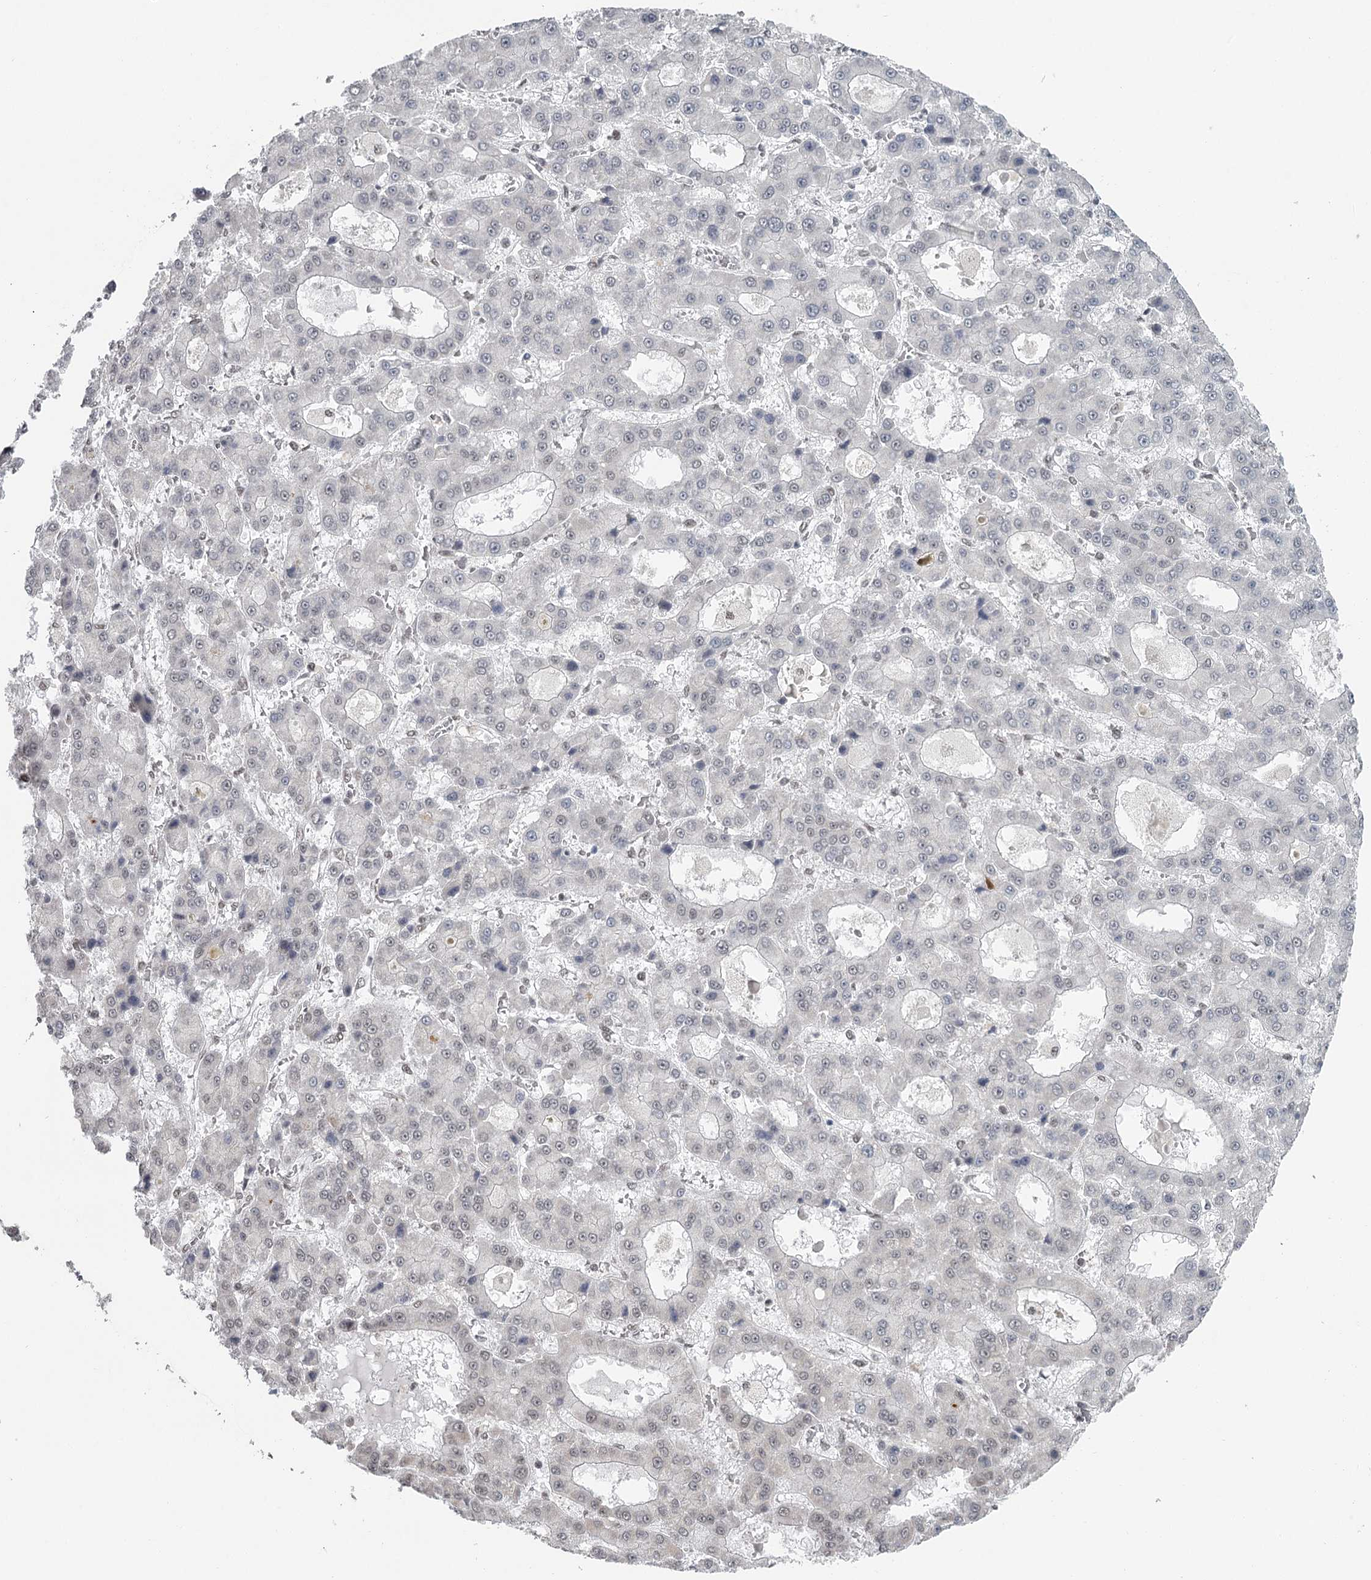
{"staining": {"intensity": "weak", "quantity": "25%-75%", "location": "nuclear"}, "tissue": "liver cancer", "cell_type": "Tumor cells", "image_type": "cancer", "snomed": [{"axis": "morphology", "description": "Carcinoma, Hepatocellular, NOS"}, {"axis": "topography", "description": "Liver"}], "caption": "Weak nuclear positivity for a protein is appreciated in about 25%-75% of tumor cells of liver cancer (hepatocellular carcinoma) using IHC.", "gene": "FAM13C", "patient": {"sex": "male", "age": 70}}